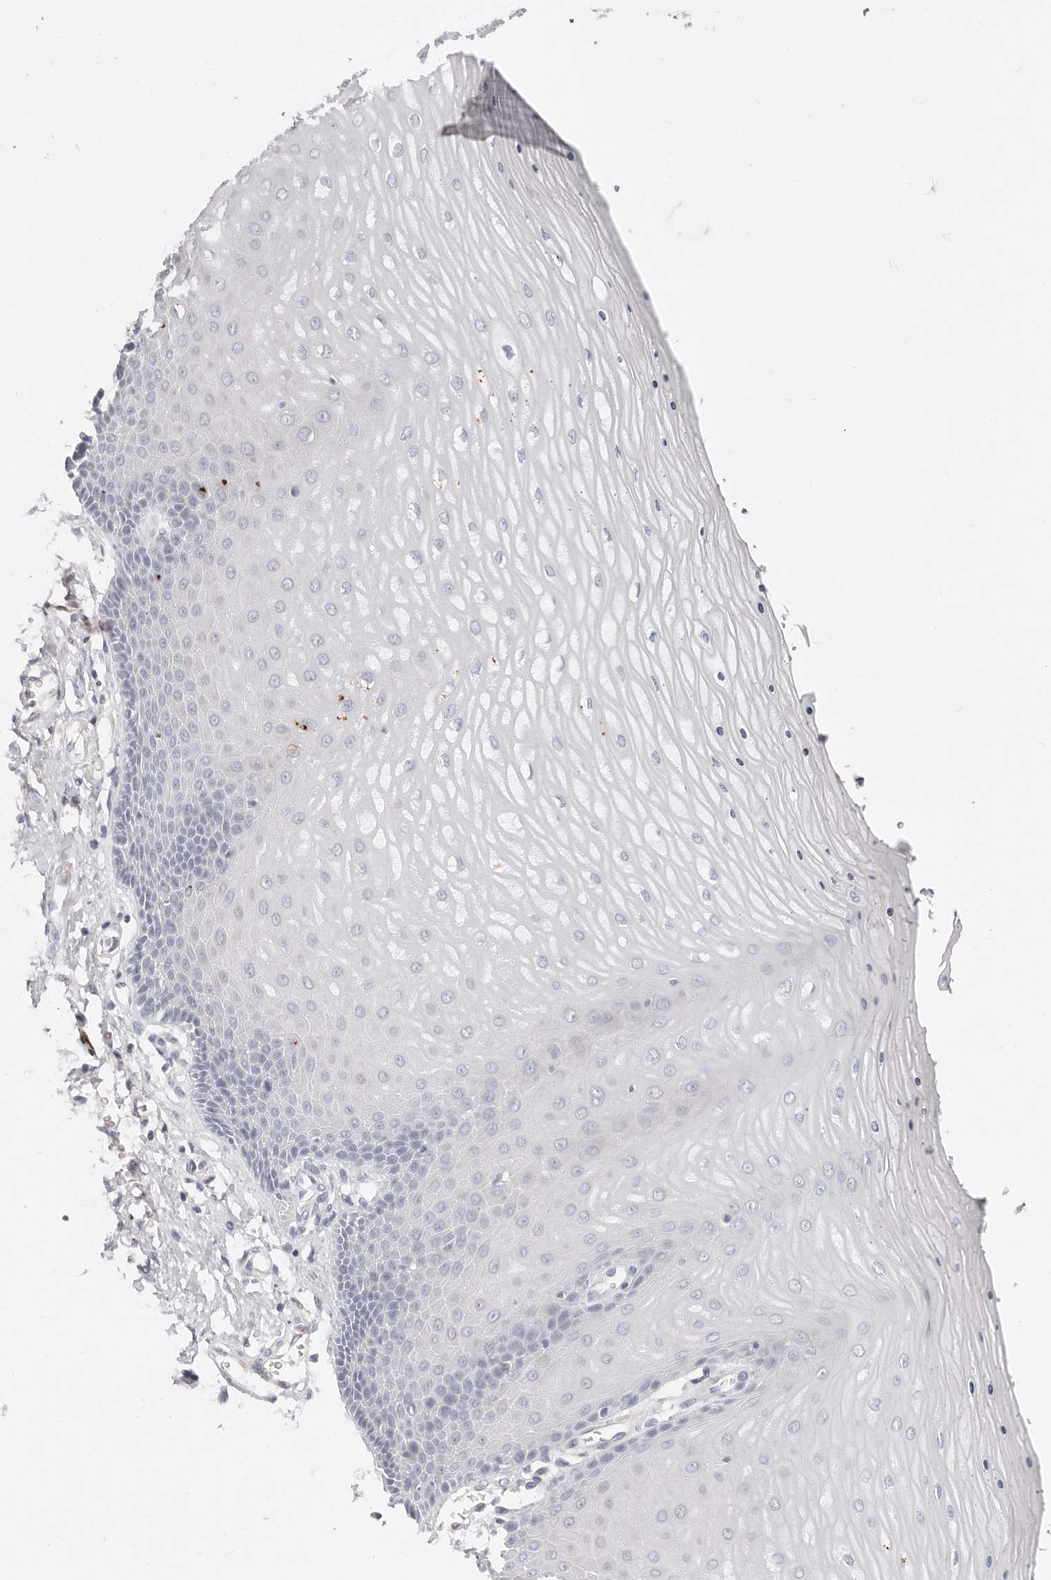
{"staining": {"intensity": "strong", "quantity": ">75%", "location": "cytoplasmic/membranous,nuclear"}, "tissue": "cervix", "cell_type": "Glandular cells", "image_type": "normal", "snomed": [{"axis": "morphology", "description": "Normal tissue, NOS"}, {"axis": "topography", "description": "Cervix"}], "caption": "IHC (DAB) staining of benign cervix demonstrates strong cytoplasmic/membranous,nuclear protein expression in about >75% of glandular cells.", "gene": "ZRANB1", "patient": {"sex": "female", "age": 55}}